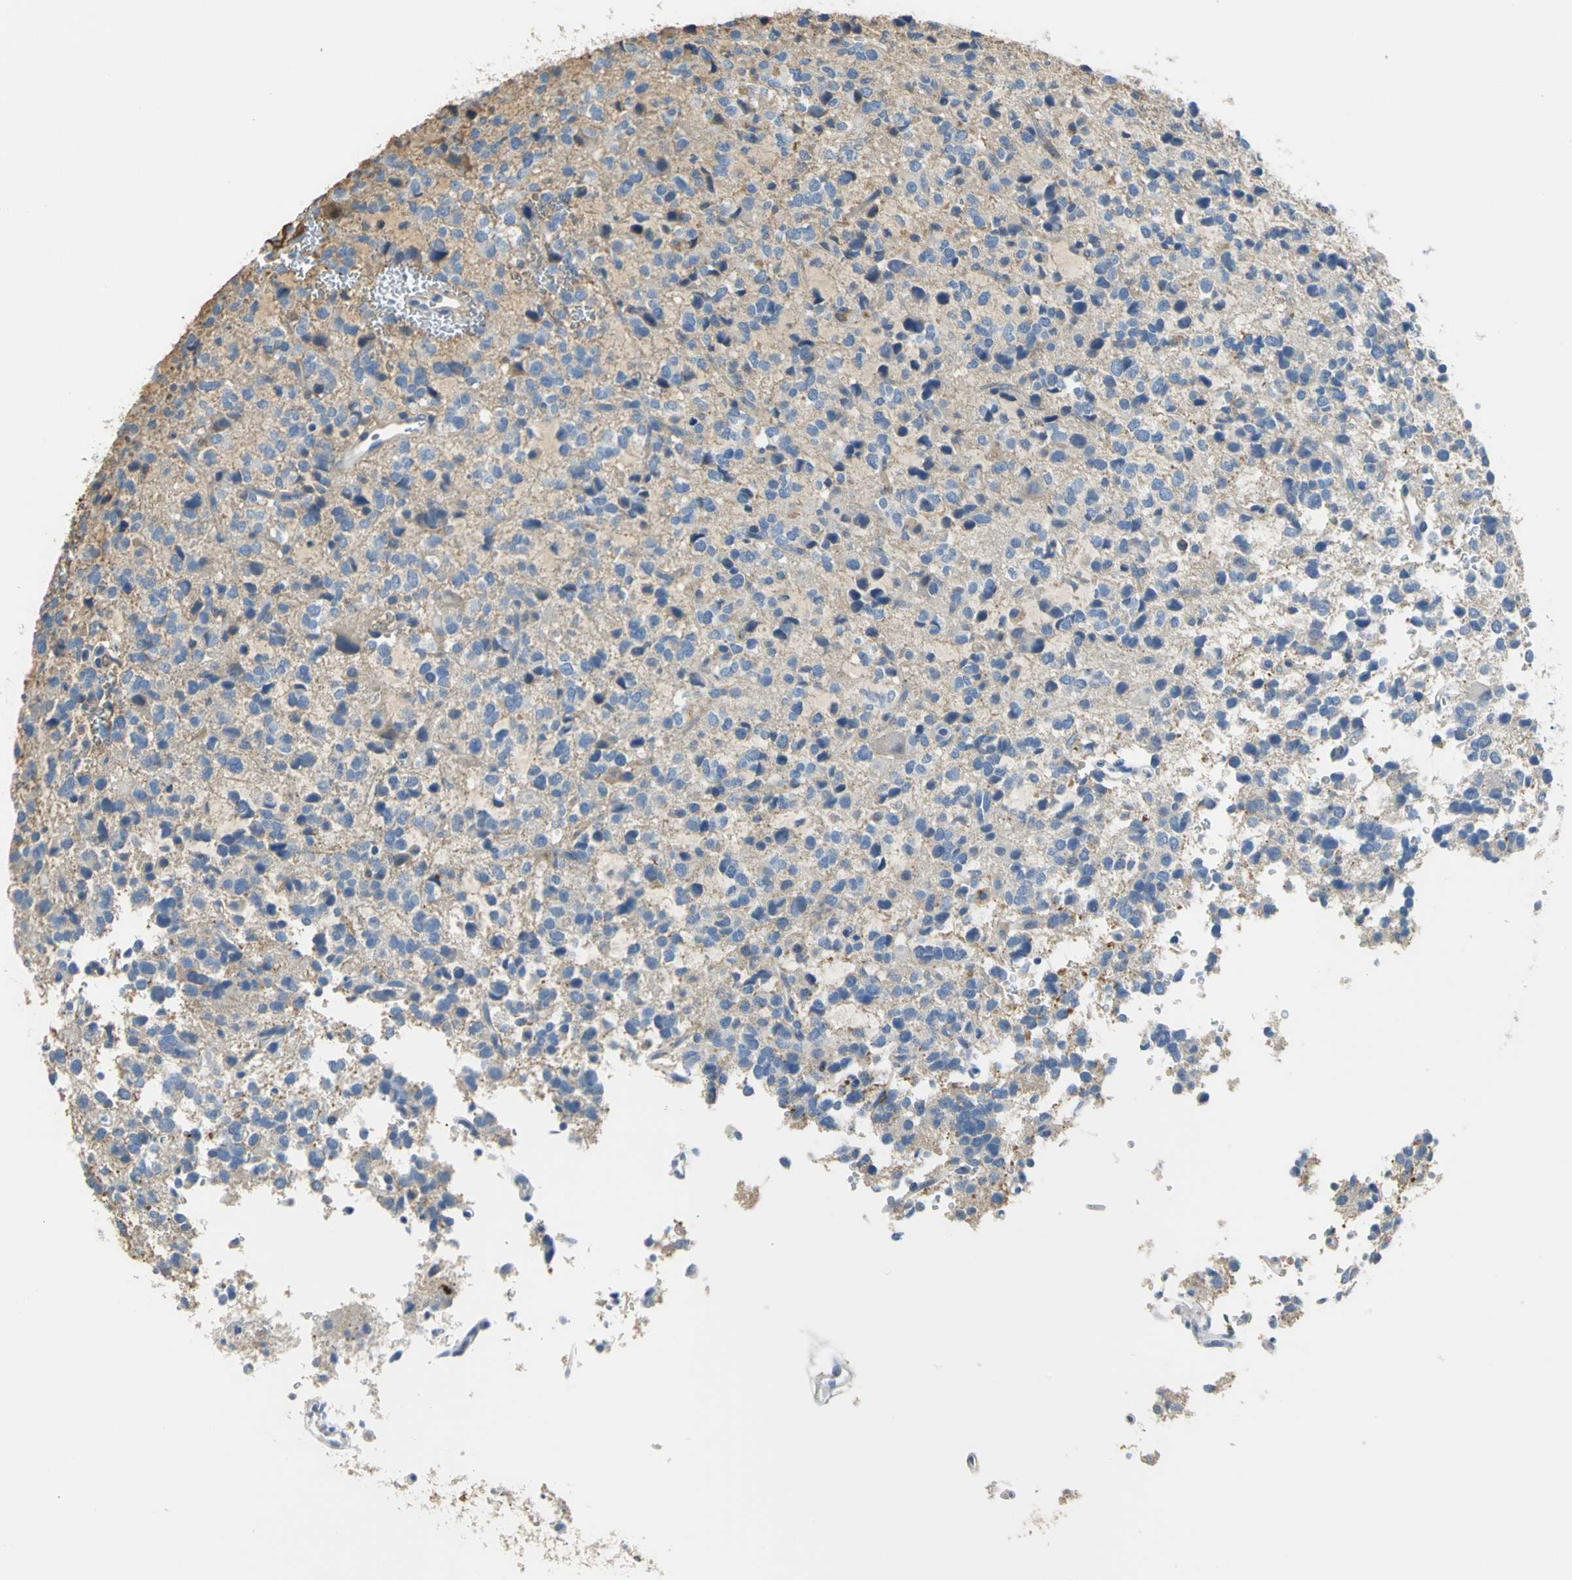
{"staining": {"intensity": "moderate", "quantity": "<25%", "location": "cytoplasmic/membranous"}, "tissue": "glioma", "cell_type": "Tumor cells", "image_type": "cancer", "snomed": [{"axis": "morphology", "description": "Glioma, malignant, High grade"}, {"axis": "topography", "description": "Brain"}], "caption": "Moderate cytoplasmic/membranous protein positivity is present in approximately <25% of tumor cells in glioma.", "gene": "GYG2", "patient": {"sex": "male", "age": 47}}